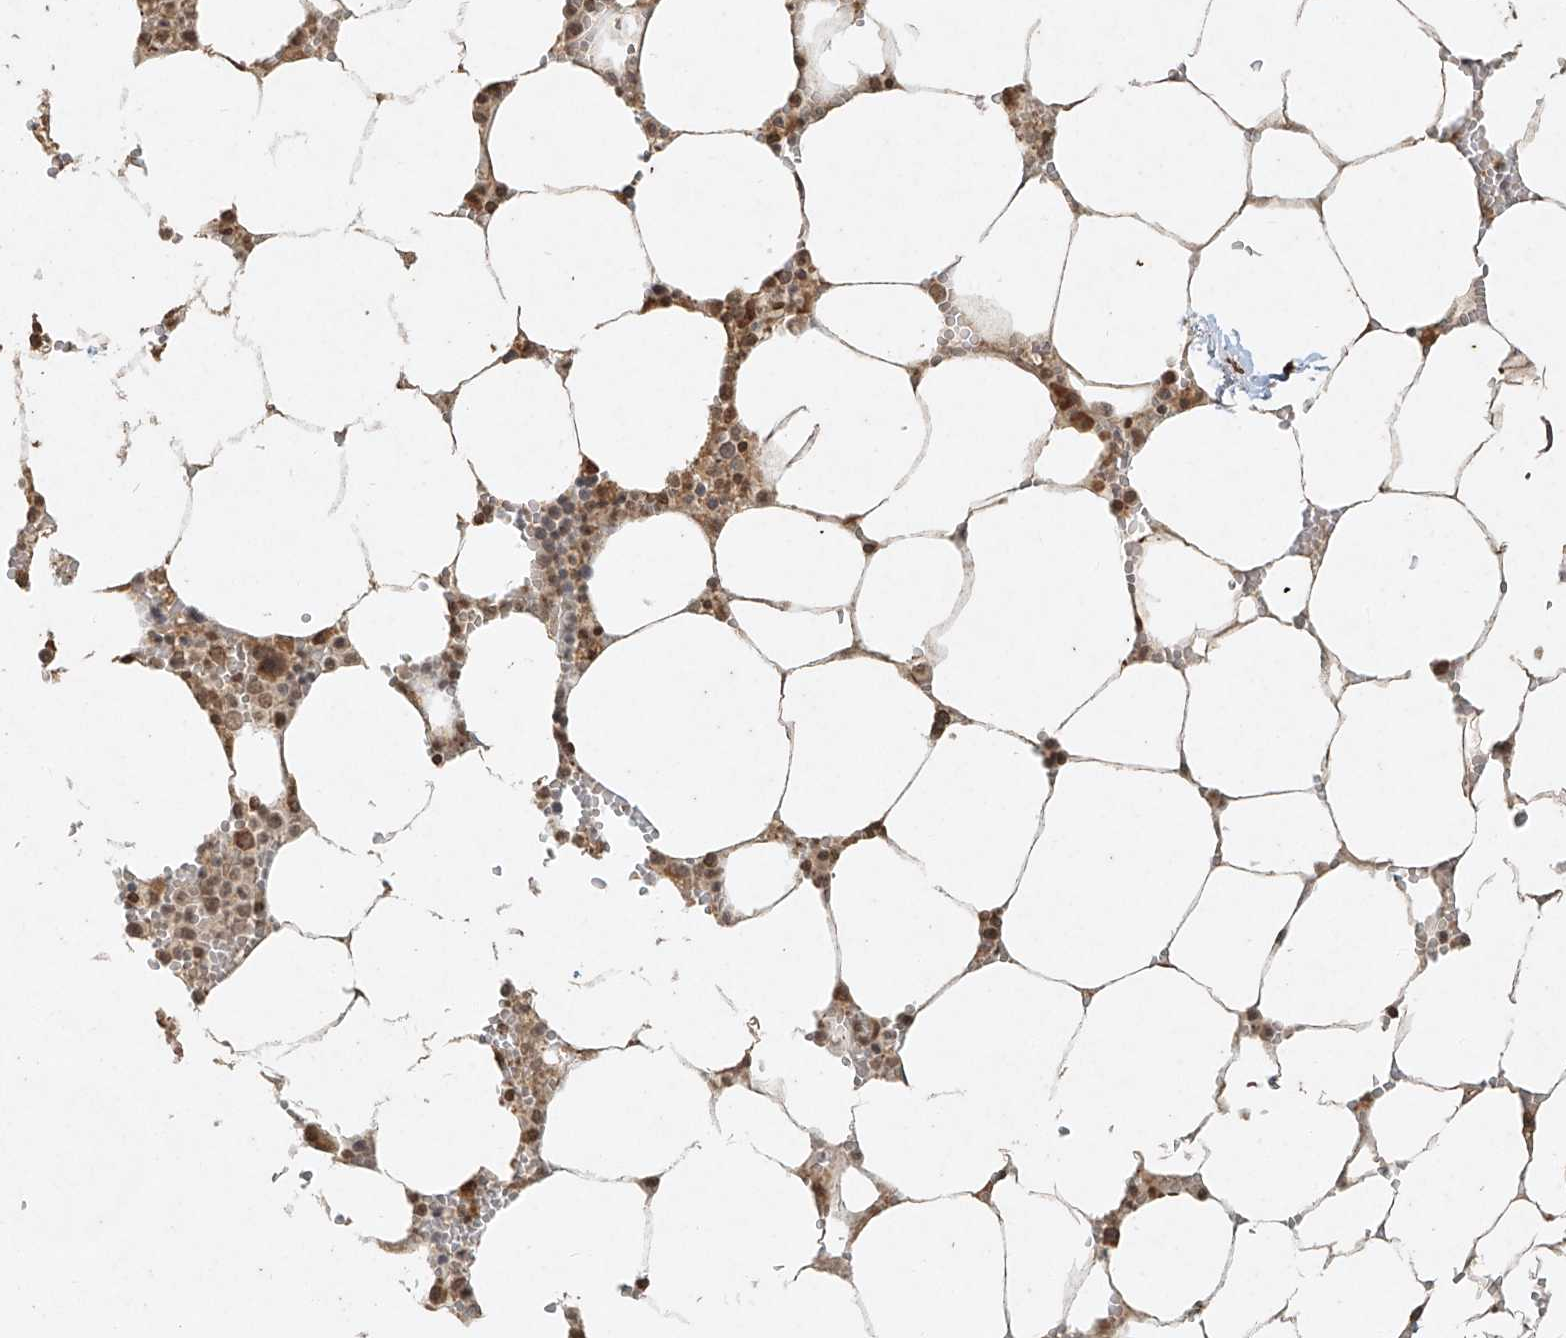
{"staining": {"intensity": "moderate", "quantity": ">75%", "location": "cytoplasmic/membranous,nuclear"}, "tissue": "bone marrow", "cell_type": "Hematopoietic cells", "image_type": "normal", "snomed": [{"axis": "morphology", "description": "Normal tissue, NOS"}, {"axis": "topography", "description": "Bone marrow"}], "caption": "The histopathology image reveals a brown stain indicating the presence of a protein in the cytoplasmic/membranous,nuclear of hematopoietic cells in bone marrow. The staining was performed using DAB to visualize the protein expression in brown, while the nuclei were stained in blue with hematoxylin (Magnification: 20x).", "gene": "TIGAR", "patient": {"sex": "male", "age": 70}}